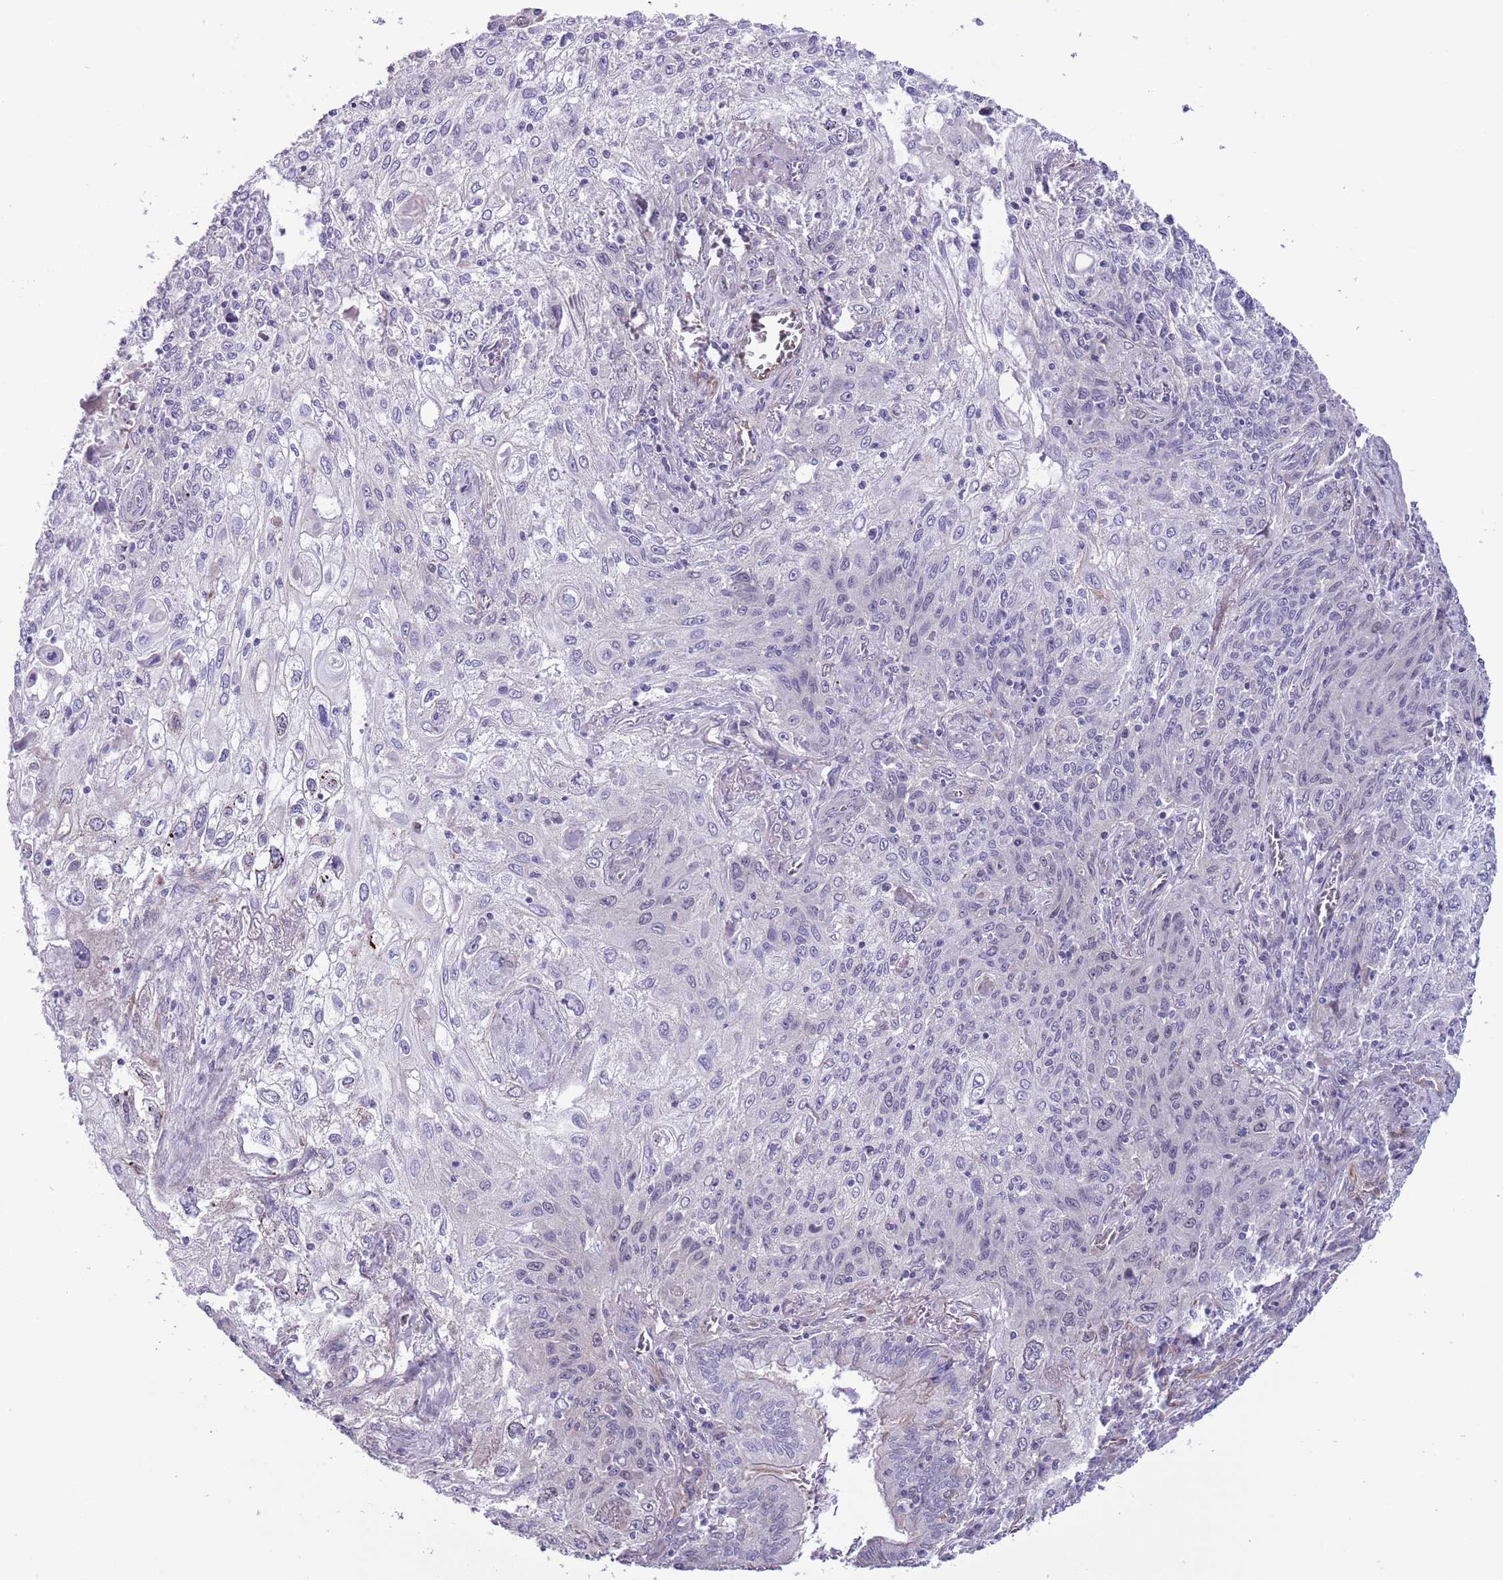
{"staining": {"intensity": "negative", "quantity": "none", "location": "none"}, "tissue": "lung cancer", "cell_type": "Tumor cells", "image_type": "cancer", "snomed": [{"axis": "morphology", "description": "Squamous cell carcinoma, NOS"}, {"axis": "topography", "description": "Lung"}], "caption": "Tumor cells show no significant protein positivity in lung cancer.", "gene": "MRPL32", "patient": {"sex": "female", "age": 69}}